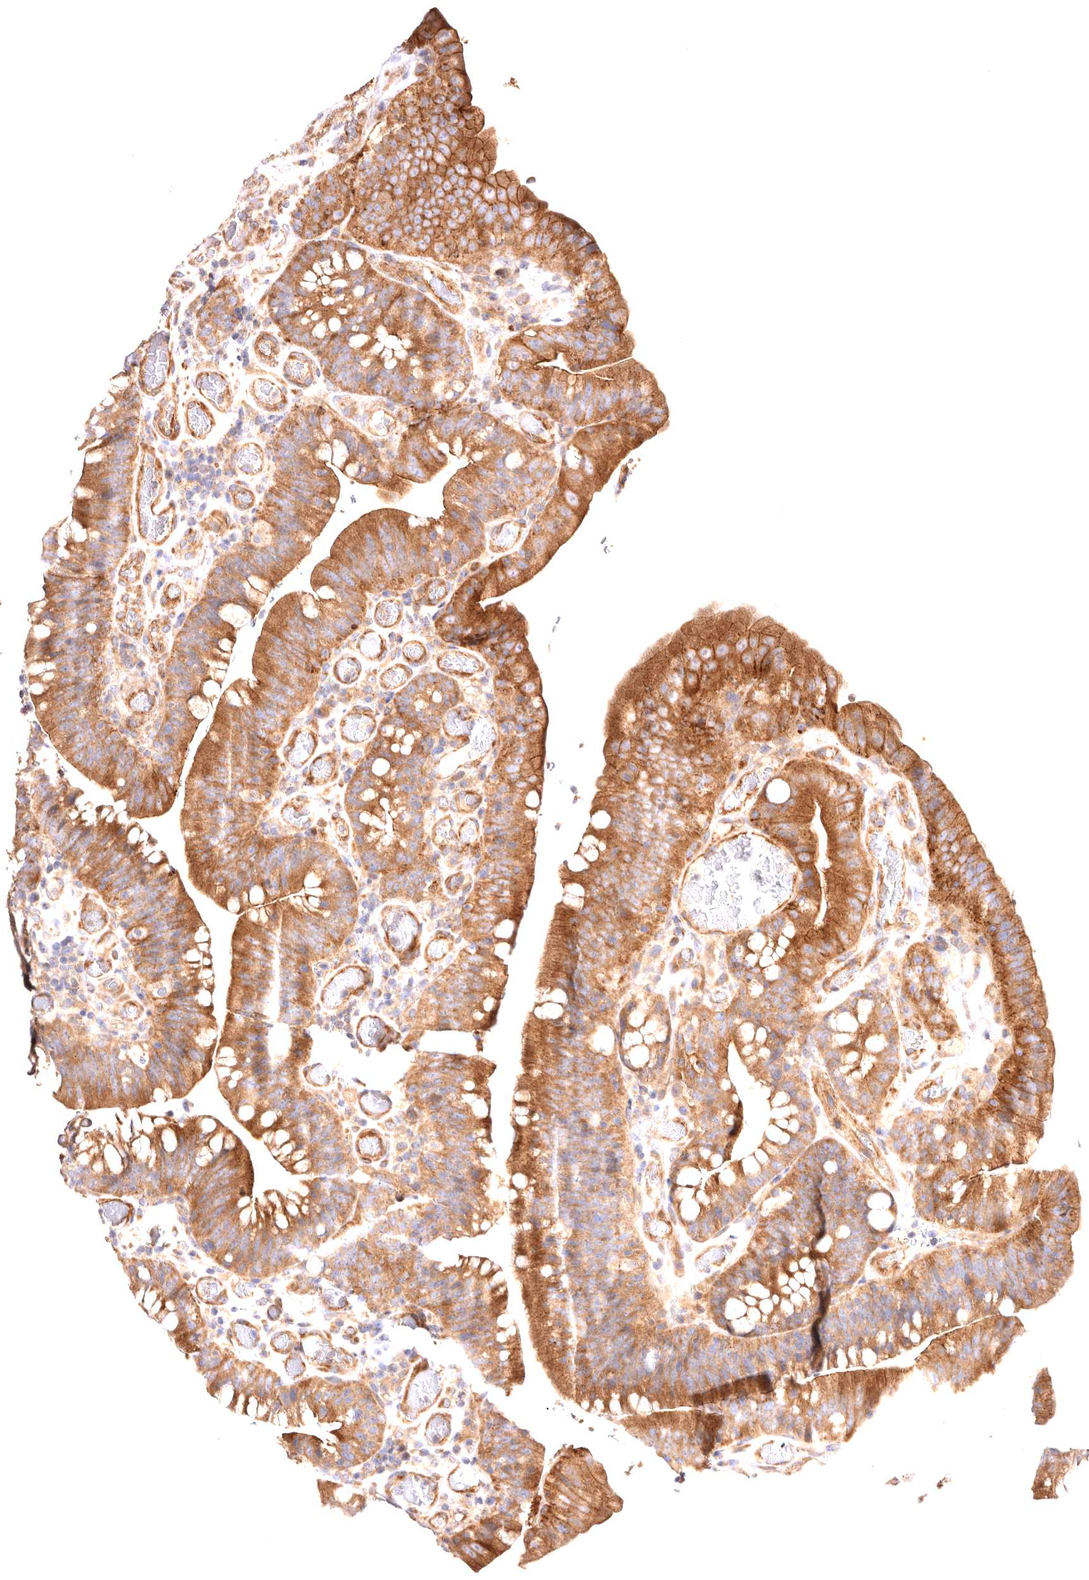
{"staining": {"intensity": "strong", "quantity": ">75%", "location": "cytoplasmic/membranous"}, "tissue": "colorectal cancer", "cell_type": "Tumor cells", "image_type": "cancer", "snomed": [{"axis": "morphology", "description": "Normal tissue, NOS"}, {"axis": "topography", "description": "Colon"}], "caption": "A histopathology image of colorectal cancer stained for a protein demonstrates strong cytoplasmic/membranous brown staining in tumor cells.", "gene": "VPS45", "patient": {"sex": "female", "age": 82}}